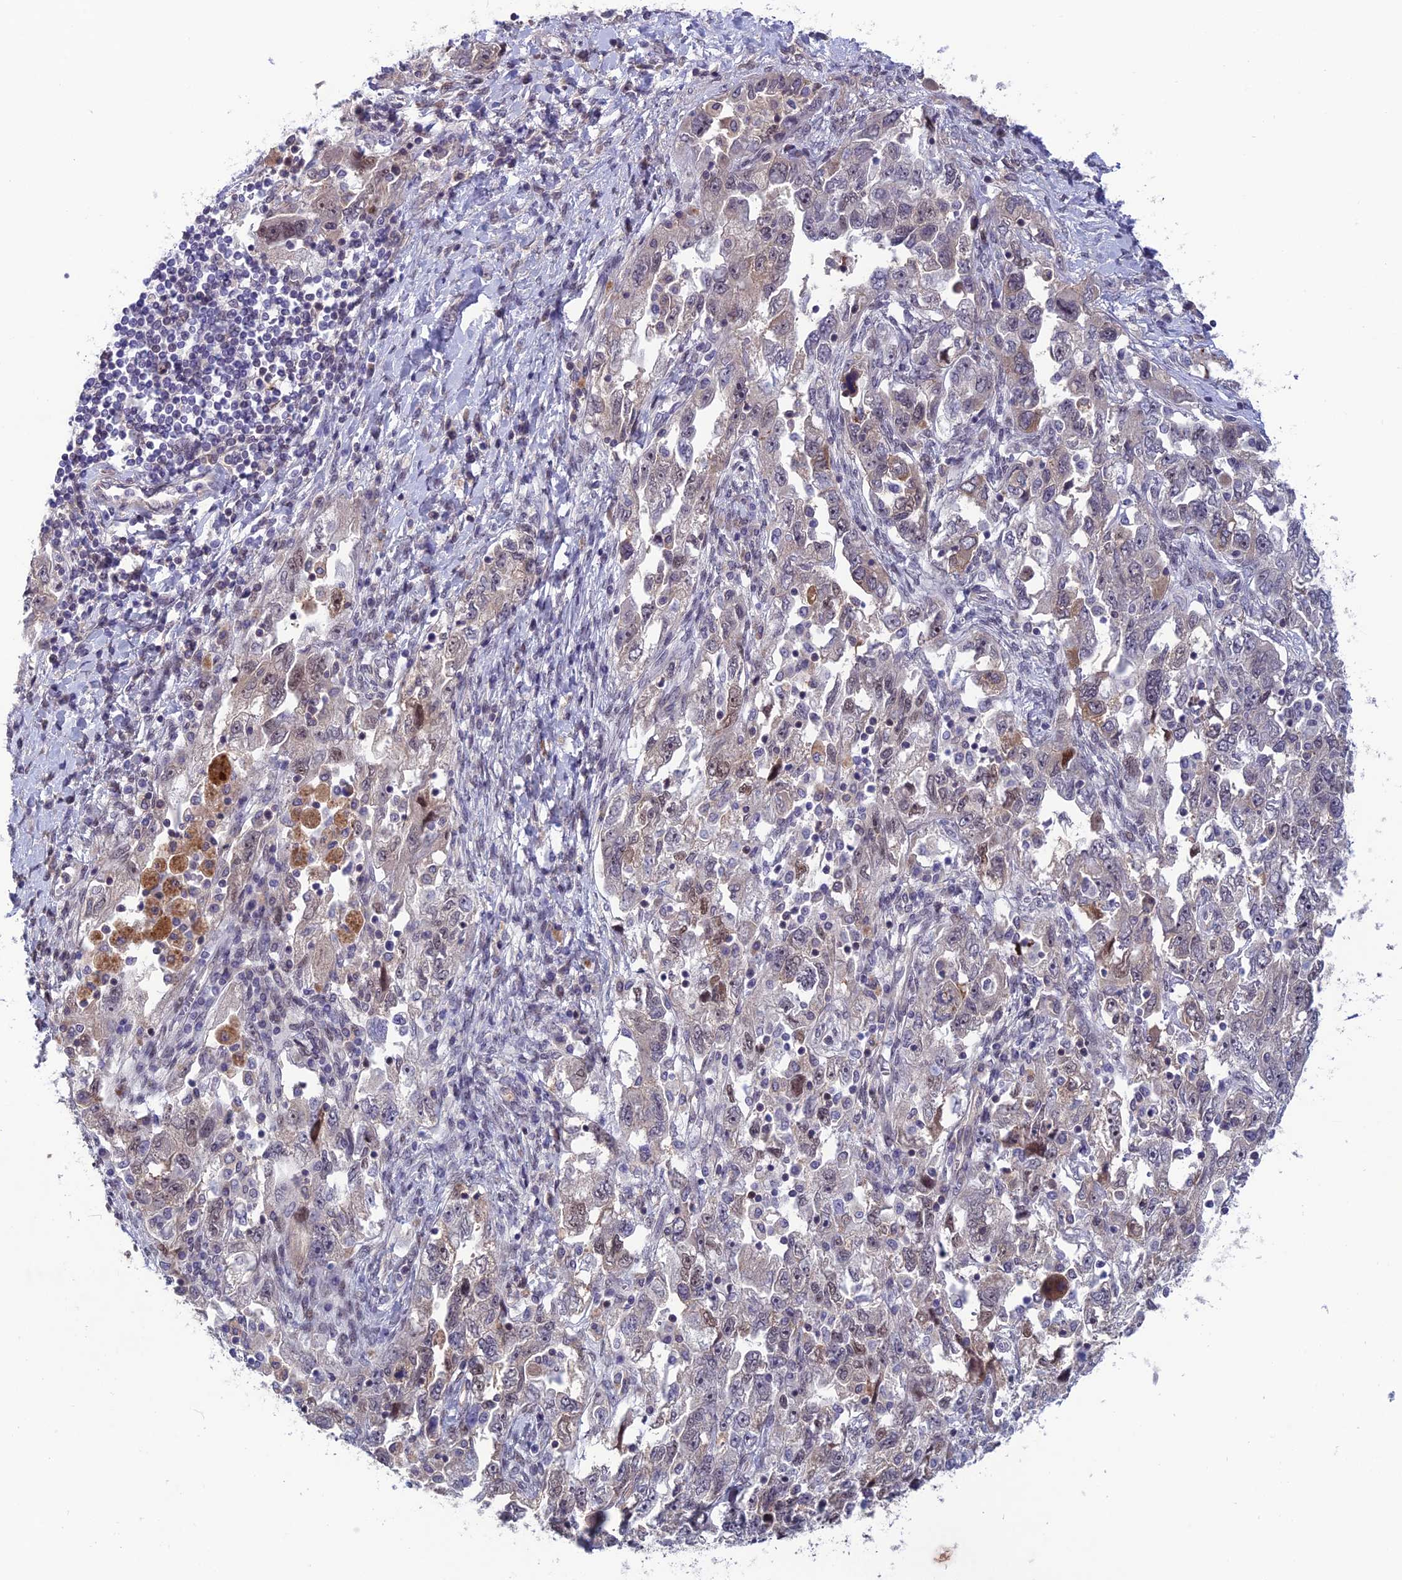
{"staining": {"intensity": "negative", "quantity": "none", "location": "none"}, "tissue": "ovarian cancer", "cell_type": "Tumor cells", "image_type": "cancer", "snomed": [{"axis": "morphology", "description": "Carcinoma, NOS"}, {"axis": "morphology", "description": "Cystadenocarcinoma, serous, NOS"}, {"axis": "topography", "description": "Ovary"}], "caption": "Carcinoma (ovarian) was stained to show a protein in brown. There is no significant expression in tumor cells. Nuclei are stained in blue.", "gene": "FKBPL", "patient": {"sex": "female", "age": 69}}